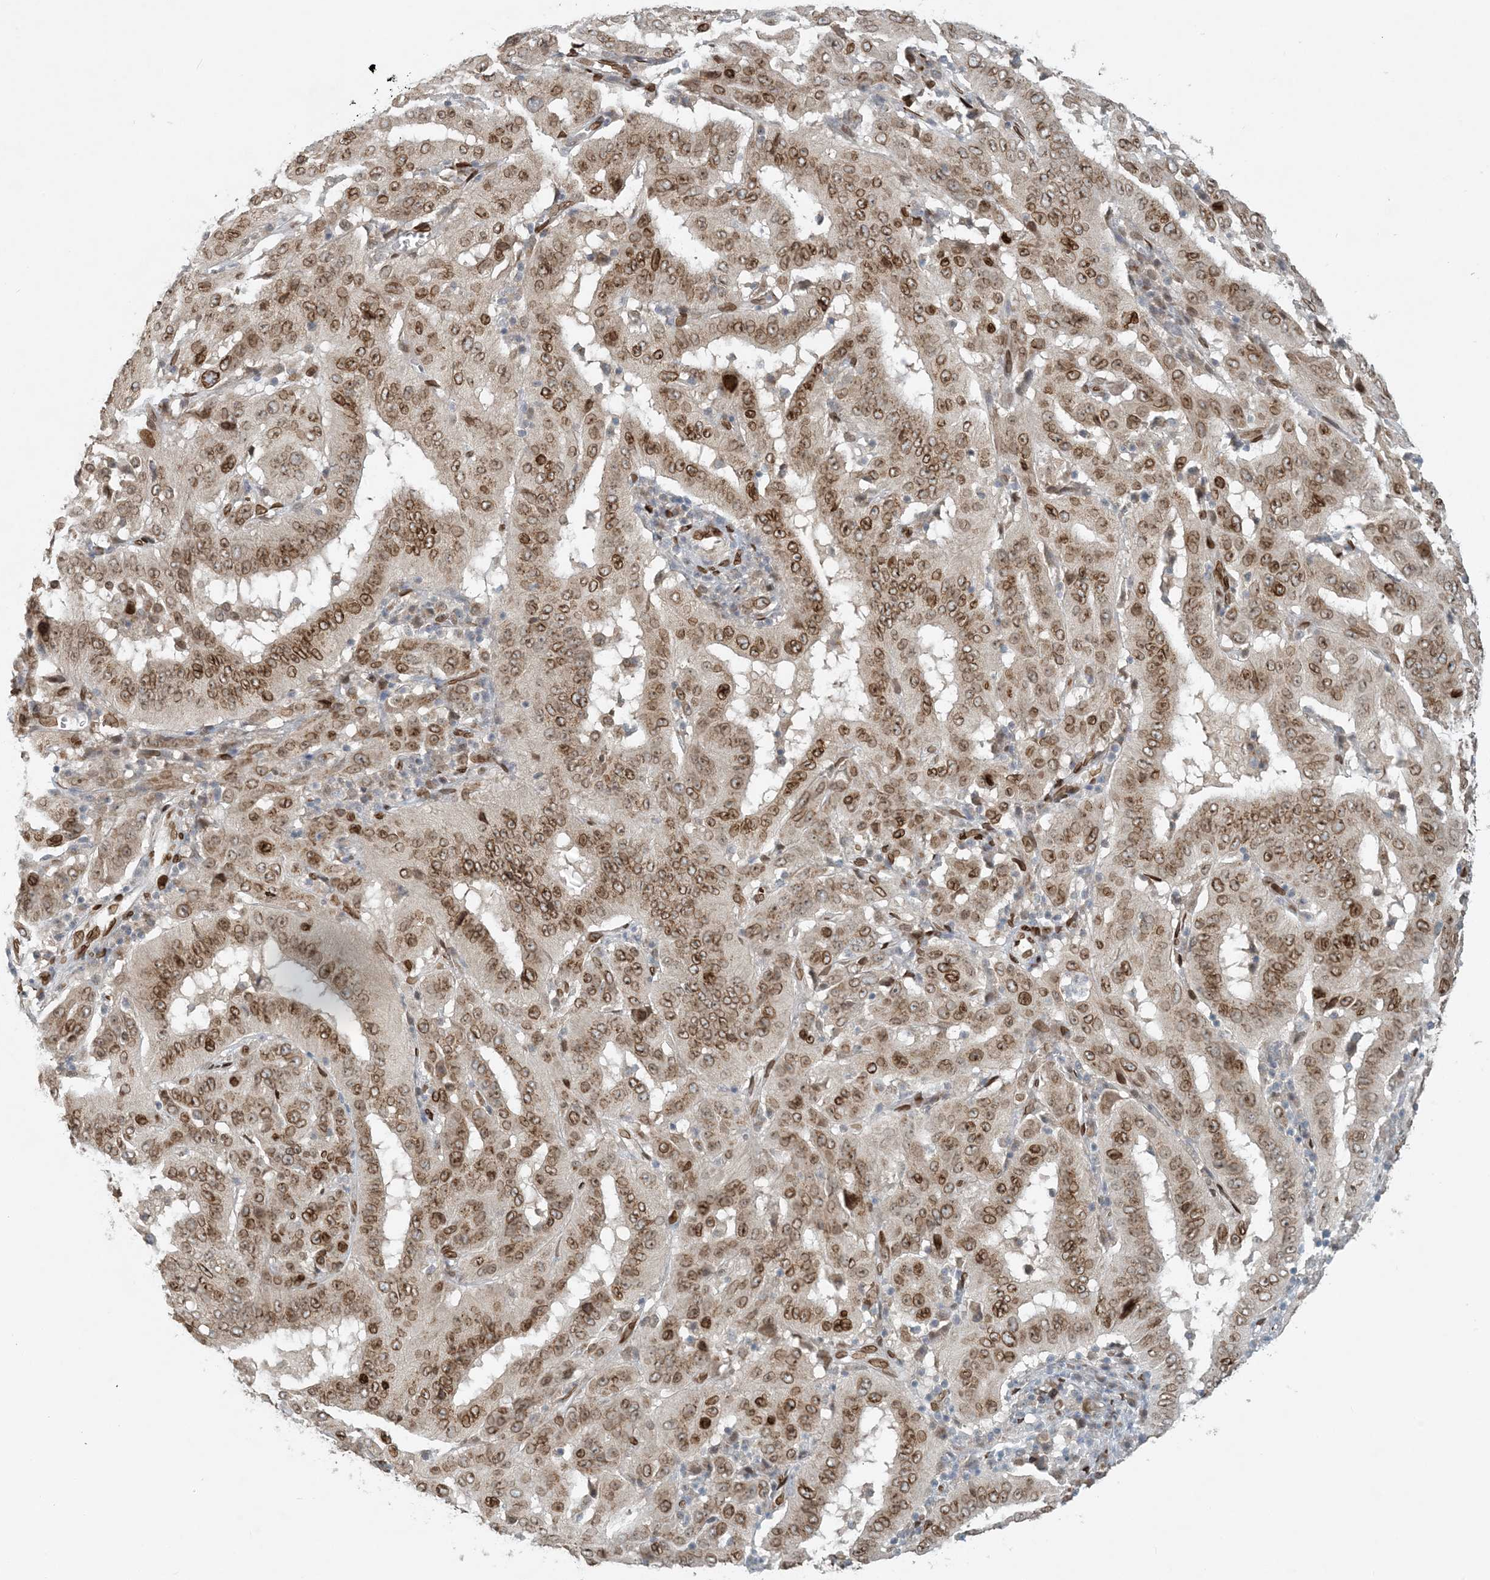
{"staining": {"intensity": "moderate", "quantity": ">75%", "location": "cytoplasmic/membranous,nuclear"}, "tissue": "pancreatic cancer", "cell_type": "Tumor cells", "image_type": "cancer", "snomed": [{"axis": "morphology", "description": "Adenocarcinoma, NOS"}, {"axis": "topography", "description": "Pancreas"}], "caption": "Brown immunohistochemical staining in human pancreatic adenocarcinoma exhibits moderate cytoplasmic/membranous and nuclear expression in about >75% of tumor cells. The staining is performed using DAB brown chromogen to label protein expression. The nuclei are counter-stained blue using hematoxylin.", "gene": "SLC35A2", "patient": {"sex": "male", "age": 63}}